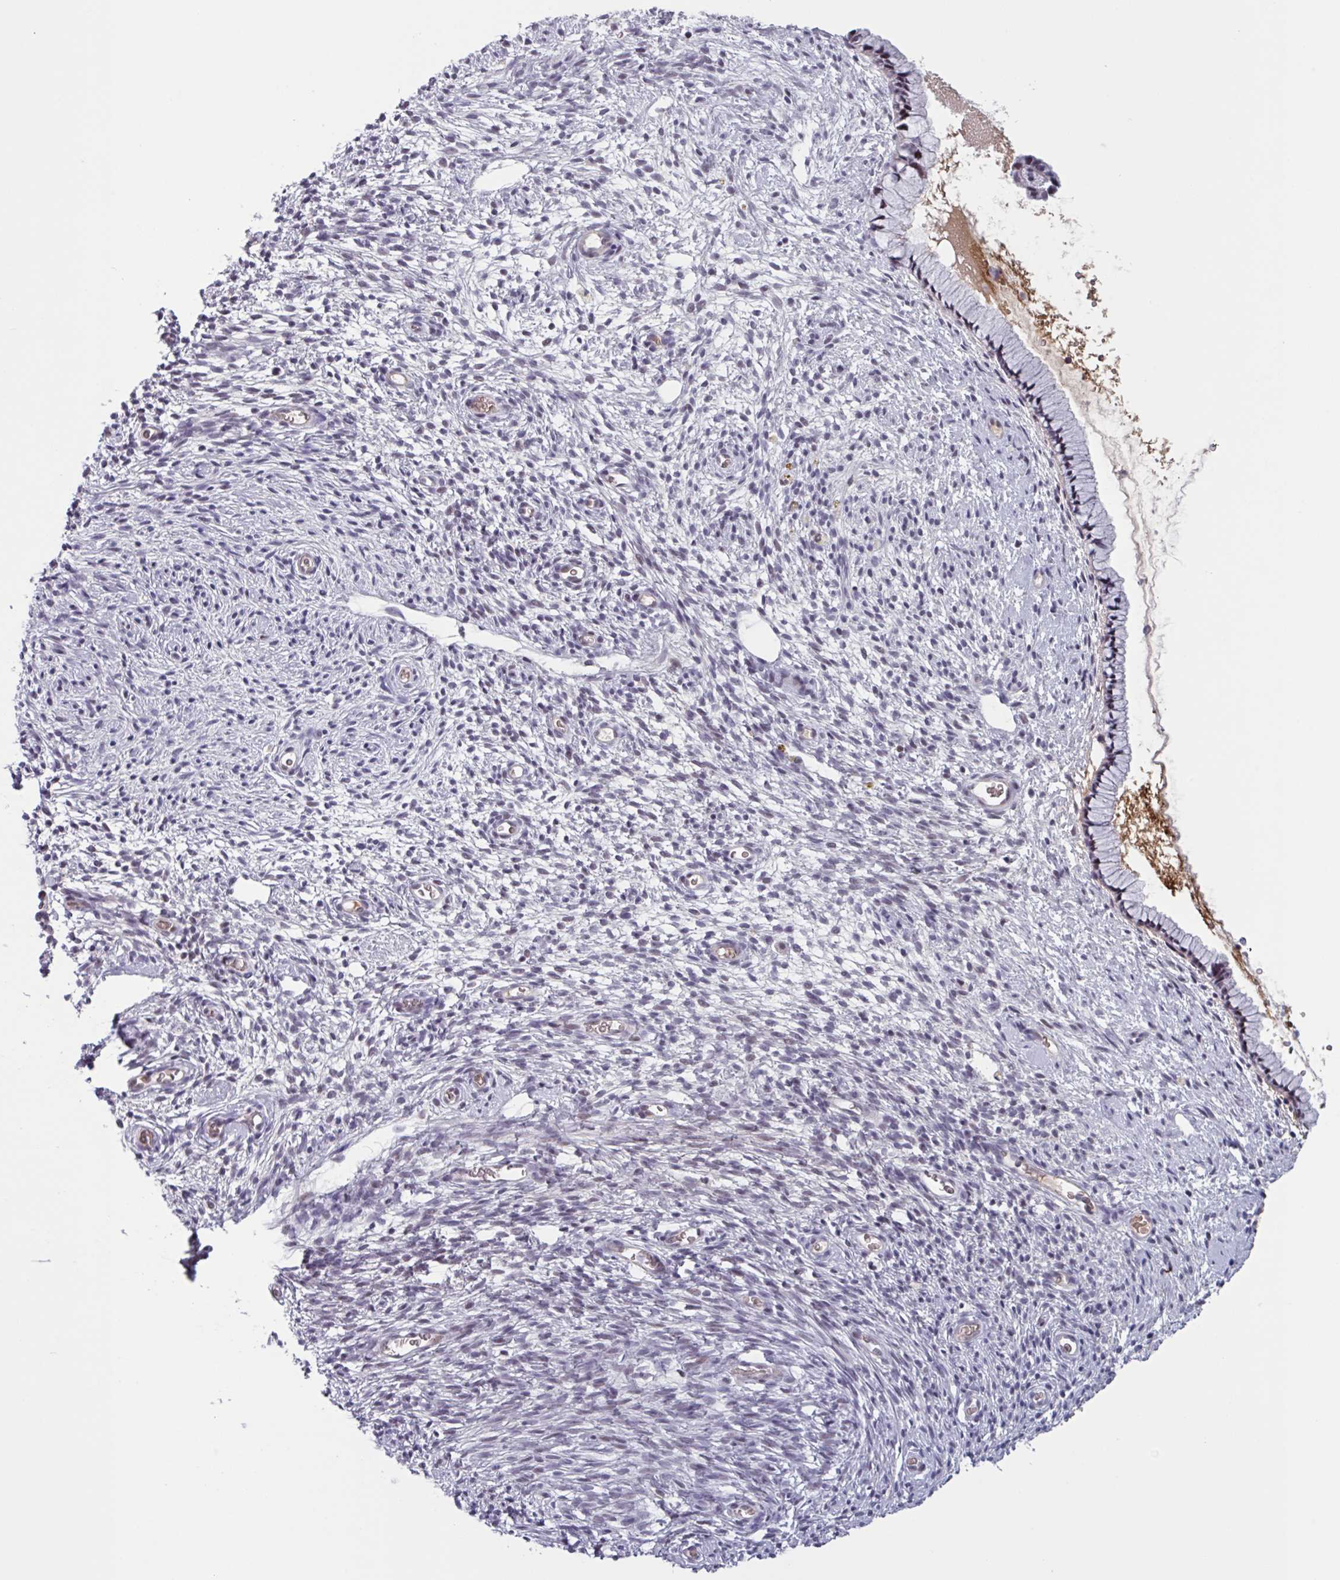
{"staining": {"intensity": "moderate", "quantity": "25%-75%", "location": "nuclear"}, "tissue": "cervix", "cell_type": "Glandular cells", "image_type": "normal", "snomed": [{"axis": "morphology", "description": "Normal tissue, NOS"}, {"axis": "topography", "description": "Cervix"}], "caption": "This photomicrograph displays immunohistochemistry staining of normal human cervix, with medium moderate nuclear expression in approximately 25%-75% of glandular cells.", "gene": "ZNF575", "patient": {"sex": "female", "age": 76}}